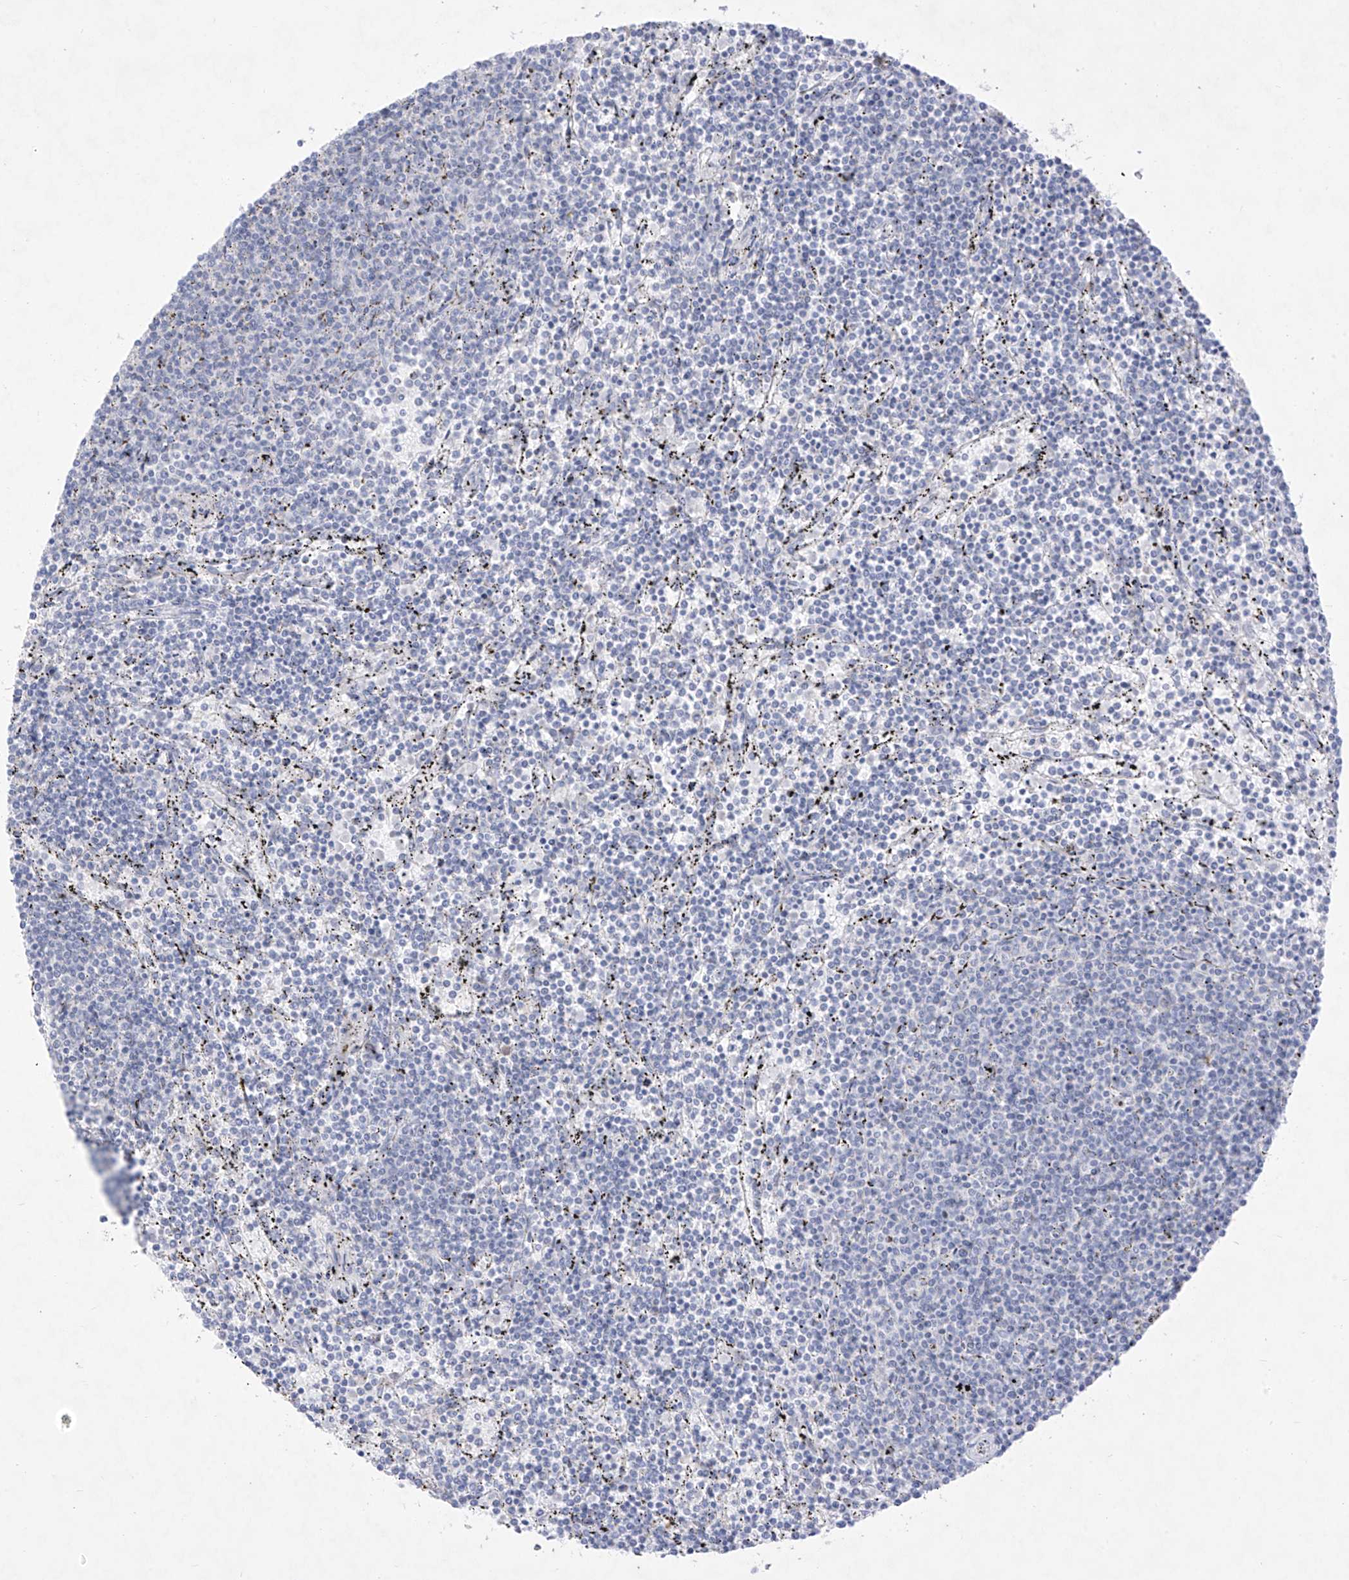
{"staining": {"intensity": "negative", "quantity": "none", "location": "none"}, "tissue": "lymphoma", "cell_type": "Tumor cells", "image_type": "cancer", "snomed": [{"axis": "morphology", "description": "Malignant lymphoma, non-Hodgkin's type, Low grade"}, {"axis": "topography", "description": "Spleen"}], "caption": "IHC of low-grade malignant lymphoma, non-Hodgkin's type displays no staining in tumor cells.", "gene": "TGM4", "patient": {"sex": "female", "age": 50}}